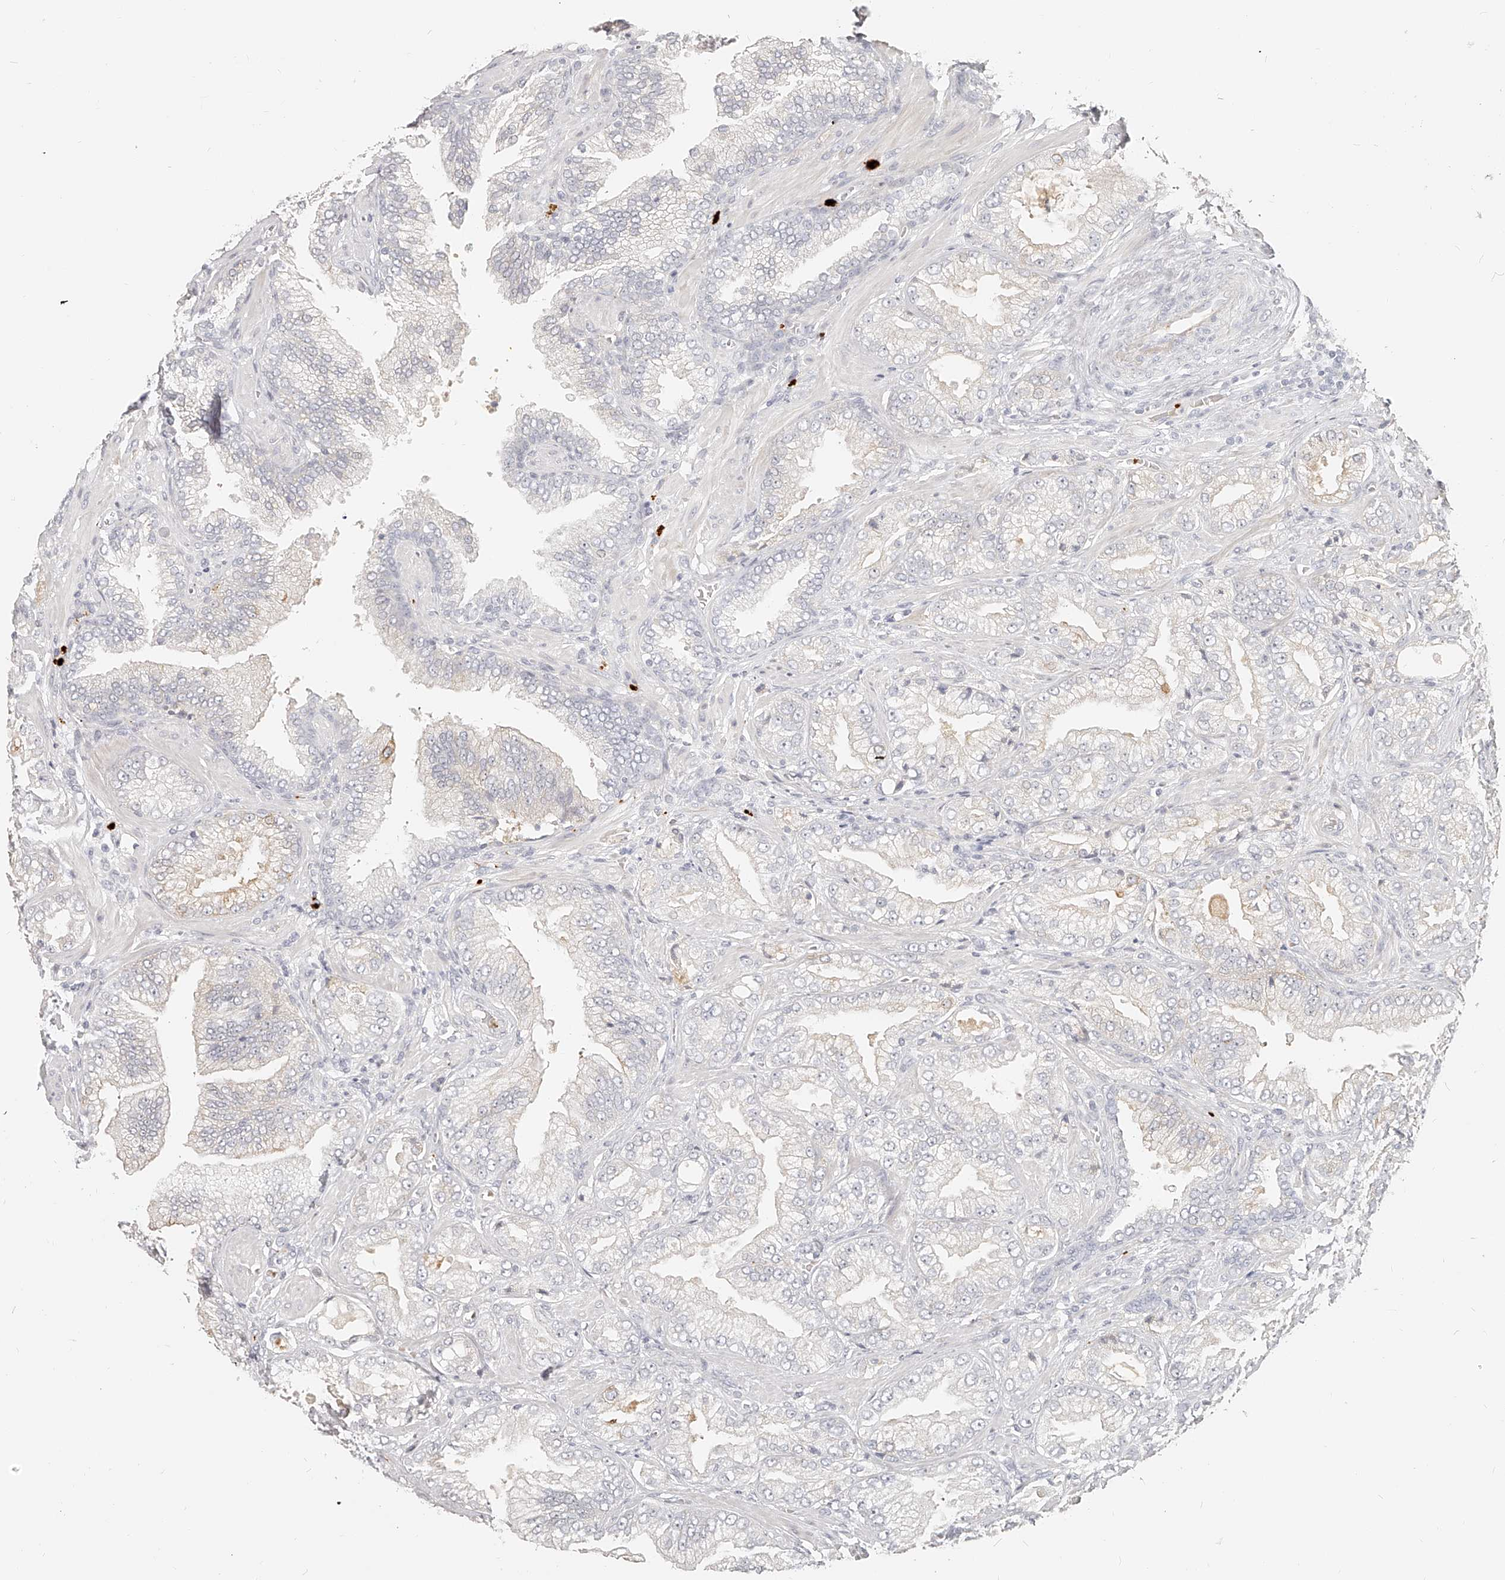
{"staining": {"intensity": "moderate", "quantity": "<25%", "location": "cytoplasmic/membranous"}, "tissue": "prostate cancer", "cell_type": "Tumor cells", "image_type": "cancer", "snomed": [{"axis": "morphology", "description": "Adenocarcinoma, Low grade"}, {"axis": "topography", "description": "Prostate"}], "caption": "A brown stain labels moderate cytoplasmic/membranous expression of a protein in human prostate low-grade adenocarcinoma tumor cells.", "gene": "ITGB3", "patient": {"sex": "male", "age": 62}}